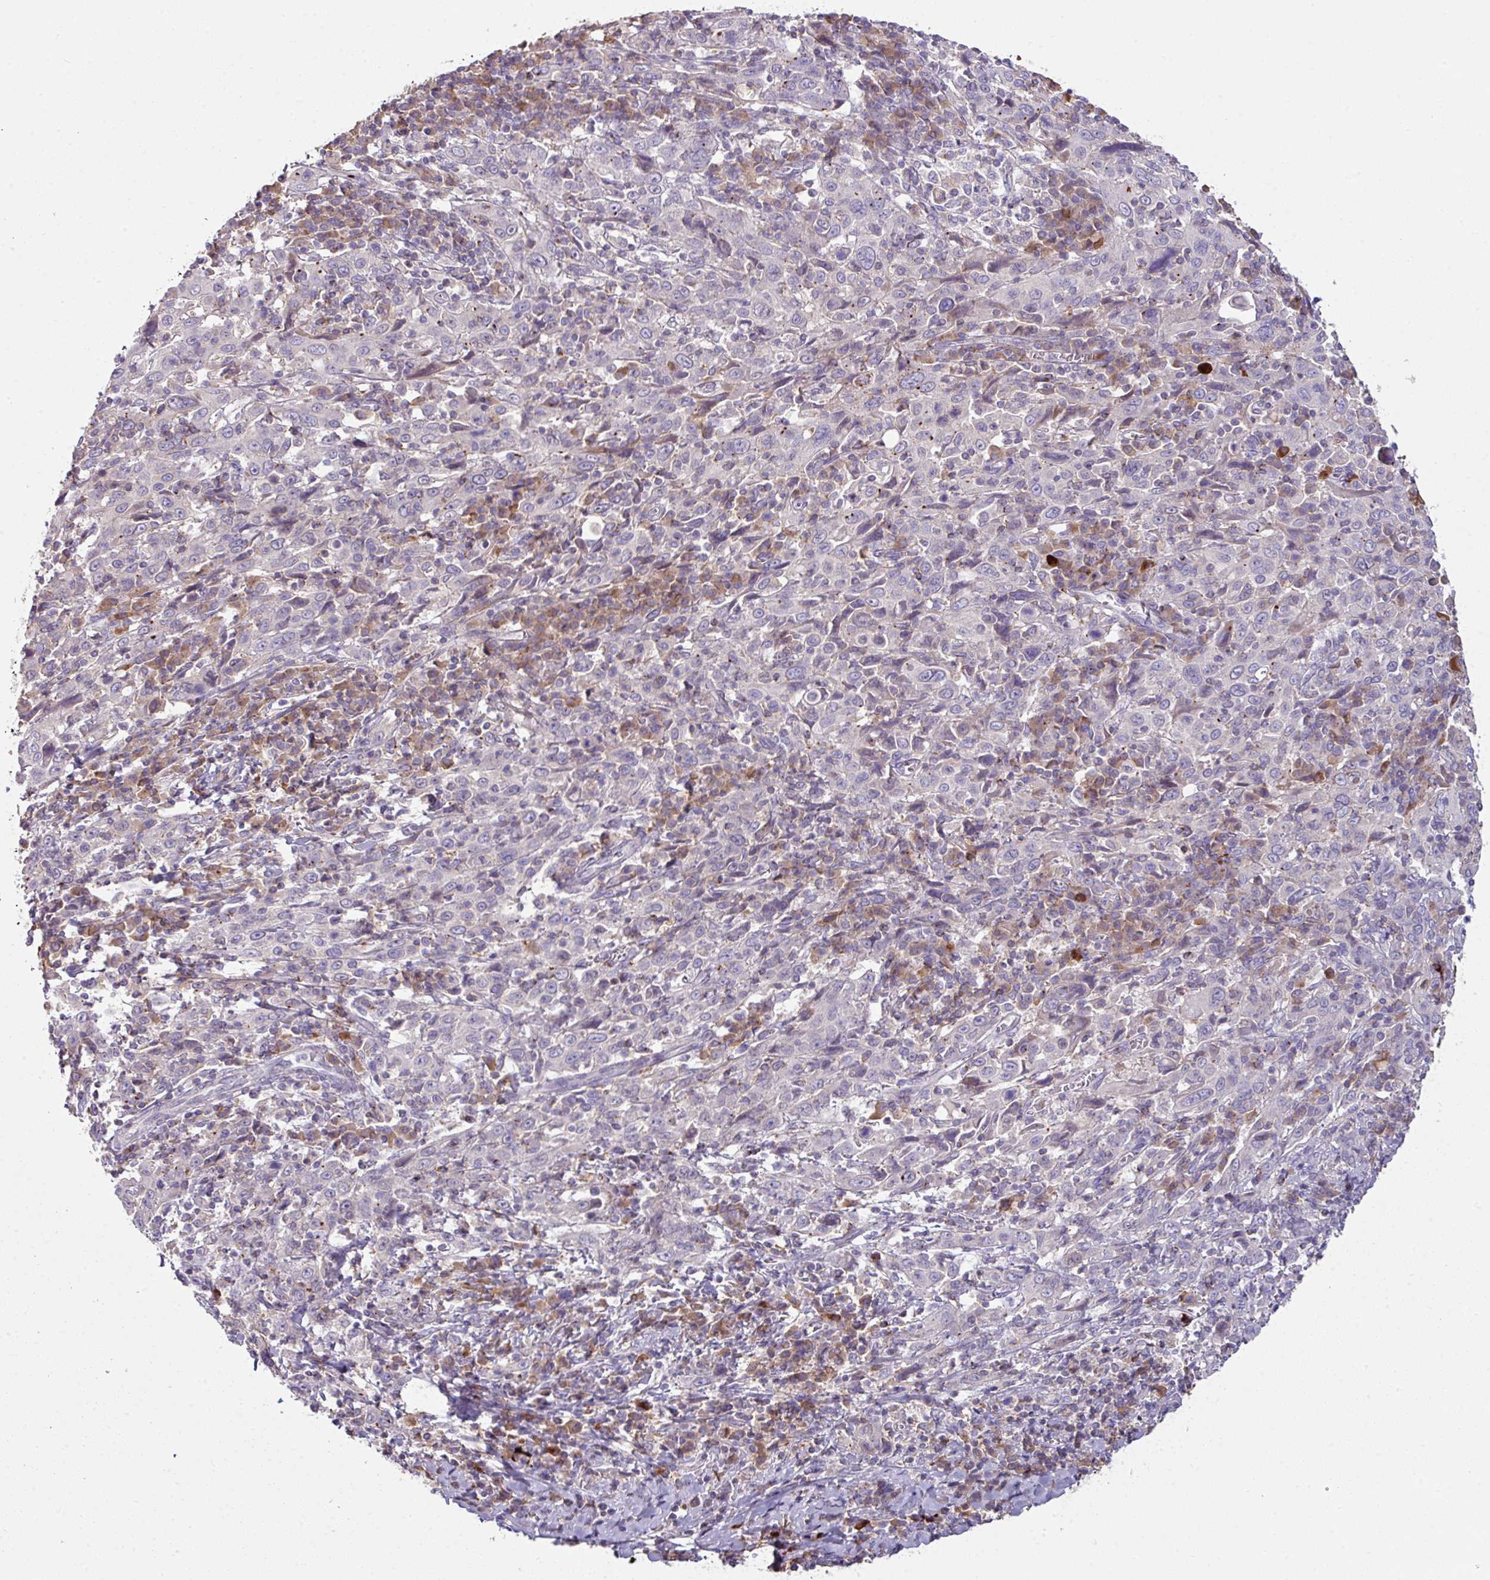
{"staining": {"intensity": "negative", "quantity": "none", "location": "none"}, "tissue": "cervical cancer", "cell_type": "Tumor cells", "image_type": "cancer", "snomed": [{"axis": "morphology", "description": "Squamous cell carcinoma, NOS"}, {"axis": "topography", "description": "Cervix"}], "caption": "Immunohistochemistry (IHC) micrograph of cervical cancer (squamous cell carcinoma) stained for a protein (brown), which demonstrates no positivity in tumor cells.", "gene": "SLAMF6", "patient": {"sex": "female", "age": 46}}